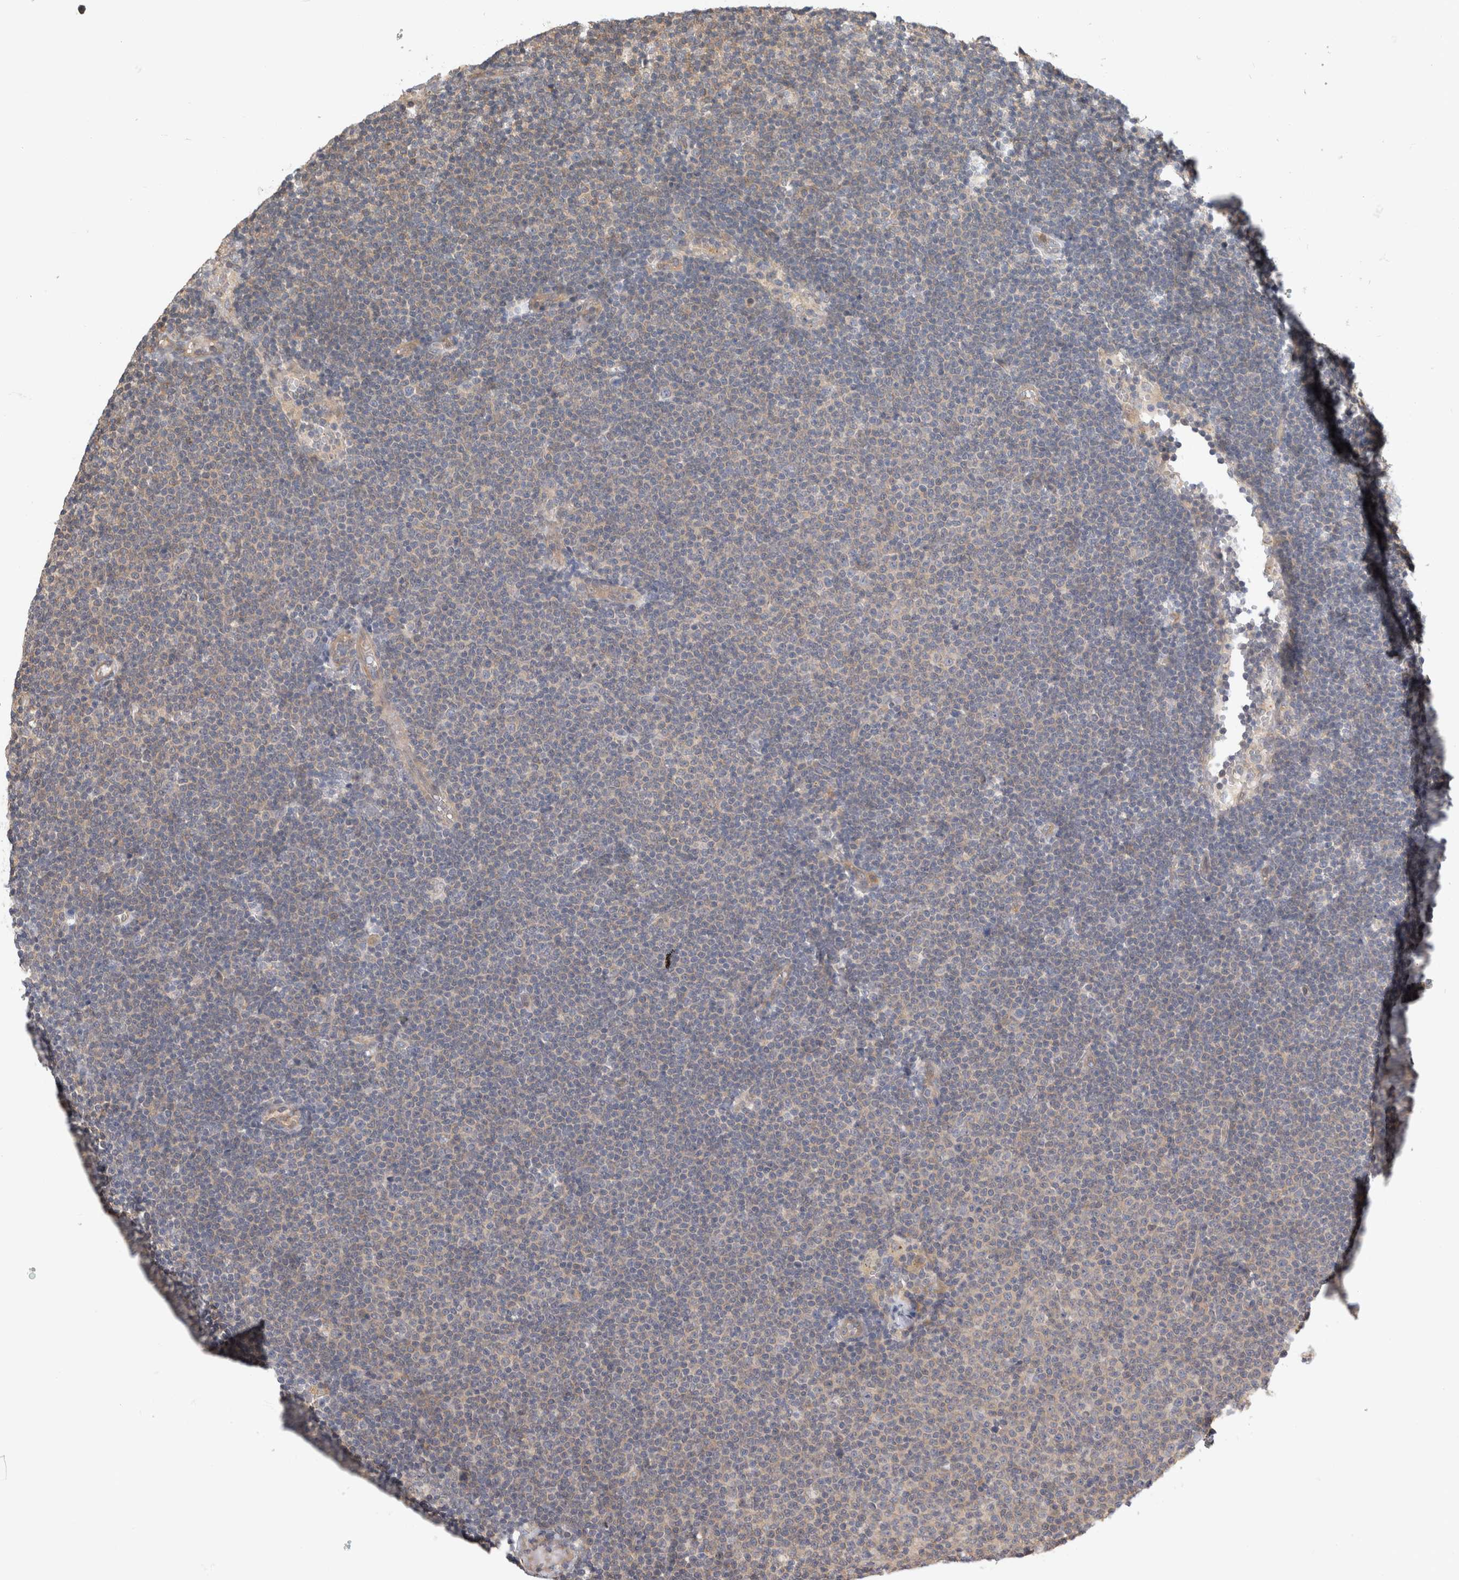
{"staining": {"intensity": "negative", "quantity": "none", "location": "none"}, "tissue": "lymphoma", "cell_type": "Tumor cells", "image_type": "cancer", "snomed": [{"axis": "morphology", "description": "Malignant lymphoma, non-Hodgkin's type, Low grade"}, {"axis": "topography", "description": "Lymph node"}], "caption": "DAB immunohistochemical staining of lymphoma demonstrates no significant positivity in tumor cells.", "gene": "PGM1", "patient": {"sex": "female", "age": 53}}